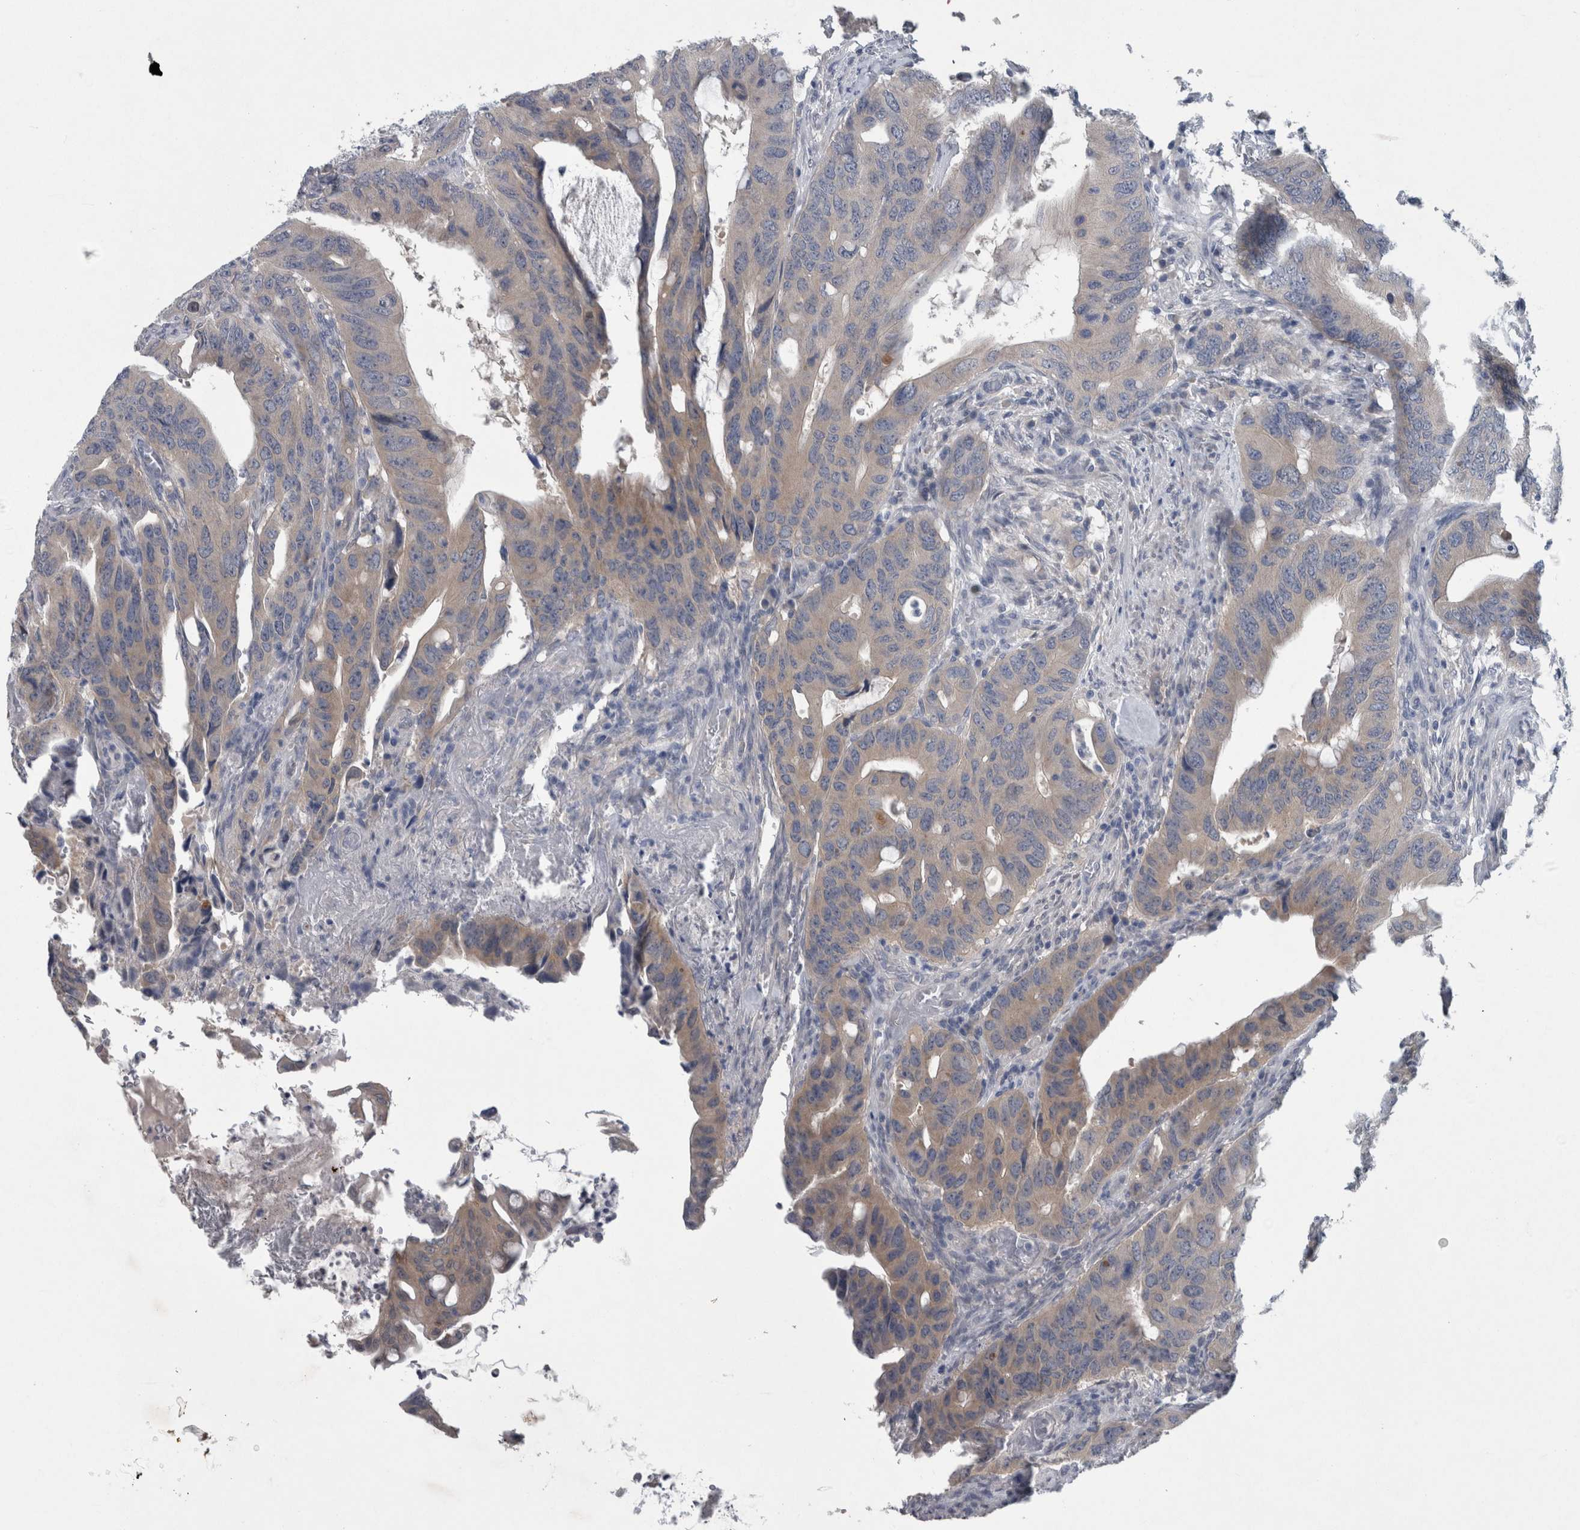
{"staining": {"intensity": "weak", "quantity": "<25%", "location": "cytoplasmic/membranous"}, "tissue": "colorectal cancer", "cell_type": "Tumor cells", "image_type": "cancer", "snomed": [{"axis": "morphology", "description": "Adenocarcinoma, NOS"}, {"axis": "topography", "description": "Colon"}], "caption": "The image shows no significant expression in tumor cells of colorectal cancer.", "gene": "FAM83H", "patient": {"sex": "male", "age": 71}}